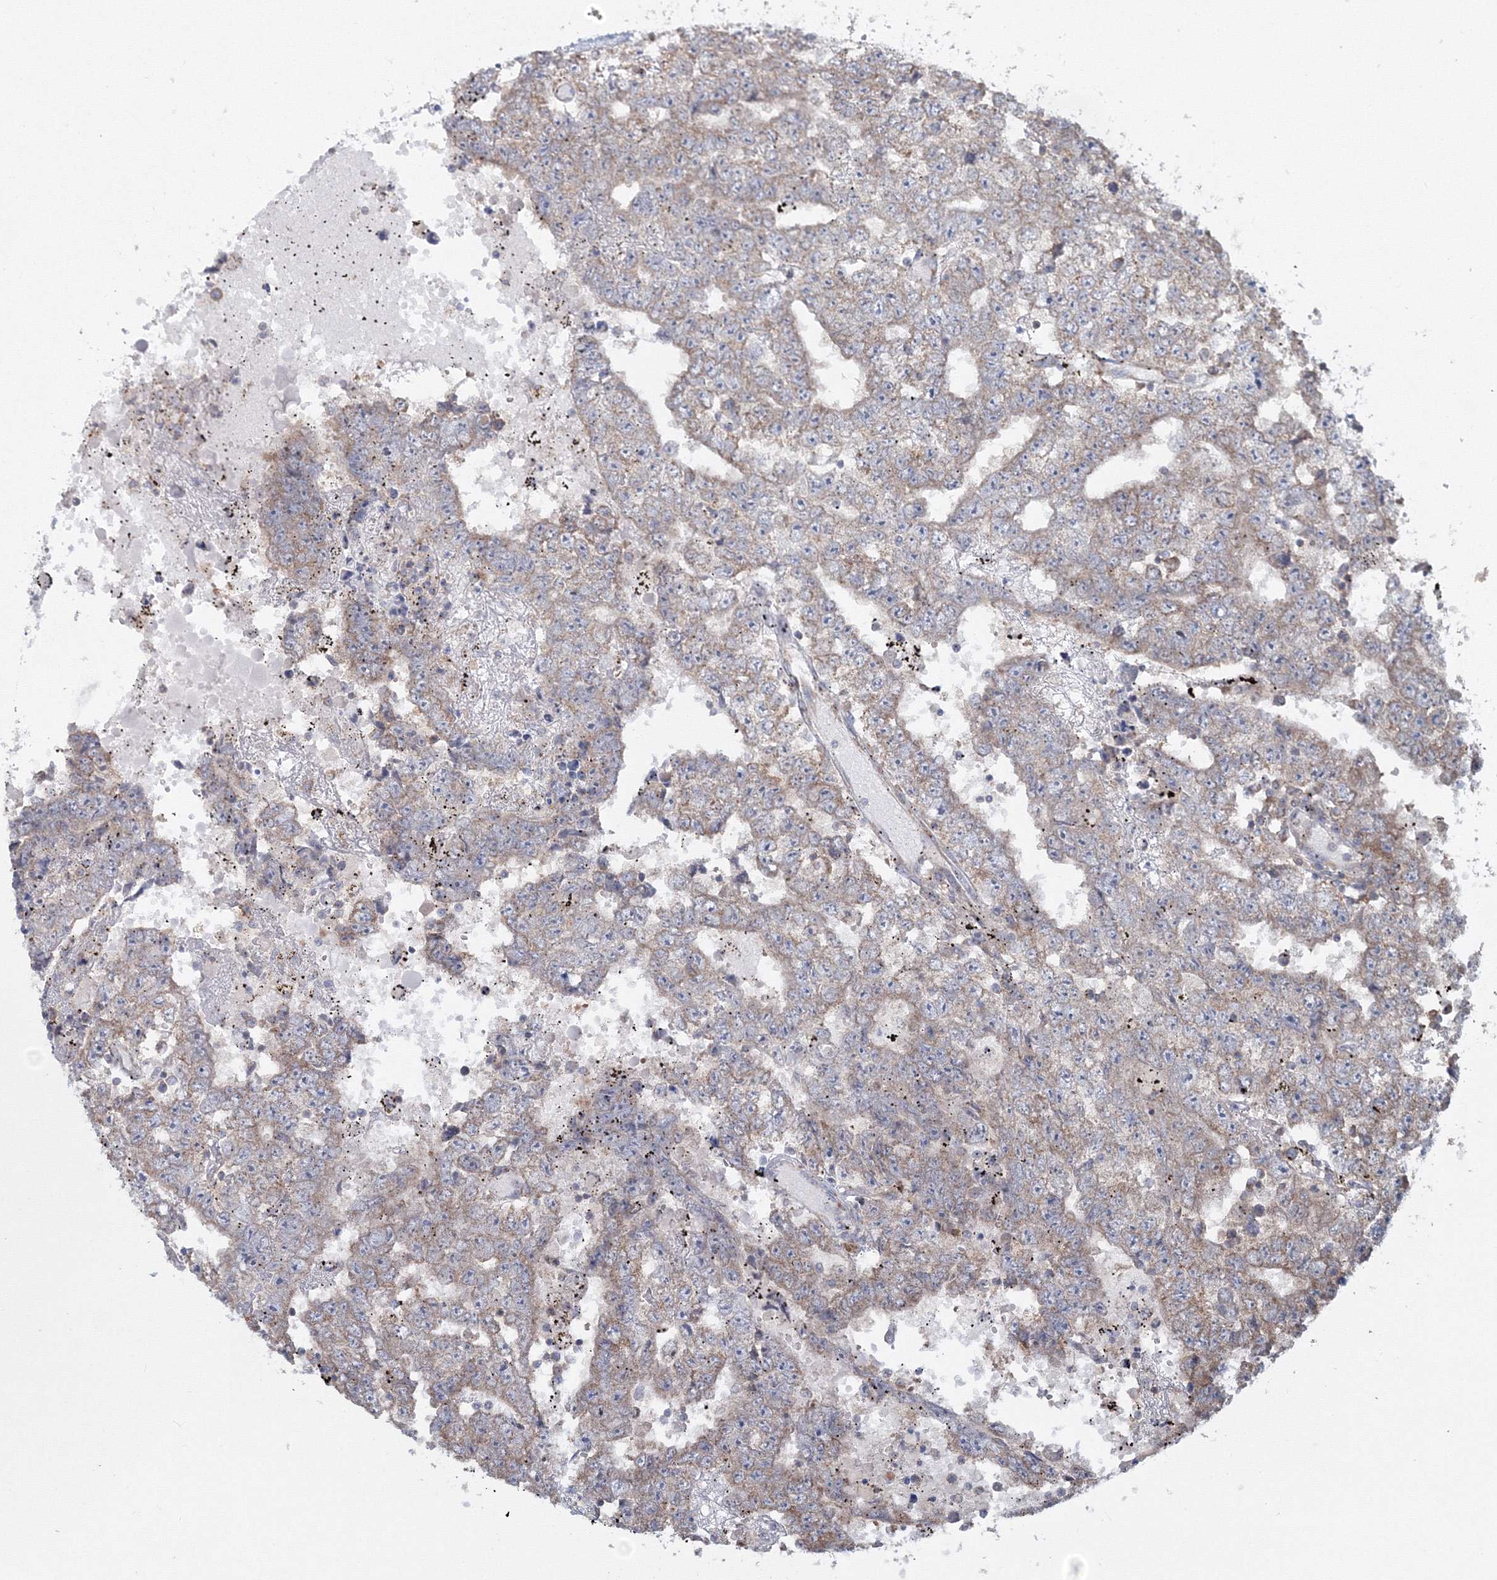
{"staining": {"intensity": "moderate", "quantity": "25%-75%", "location": "cytoplasmic/membranous"}, "tissue": "testis cancer", "cell_type": "Tumor cells", "image_type": "cancer", "snomed": [{"axis": "morphology", "description": "Carcinoma, Embryonal, NOS"}, {"axis": "topography", "description": "Testis"}], "caption": "This image exhibits IHC staining of testis cancer (embryonal carcinoma), with medium moderate cytoplasmic/membranous staining in about 25%-75% of tumor cells.", "gene": "PEX13", "patient": {"sex": "male", "age": 25}}